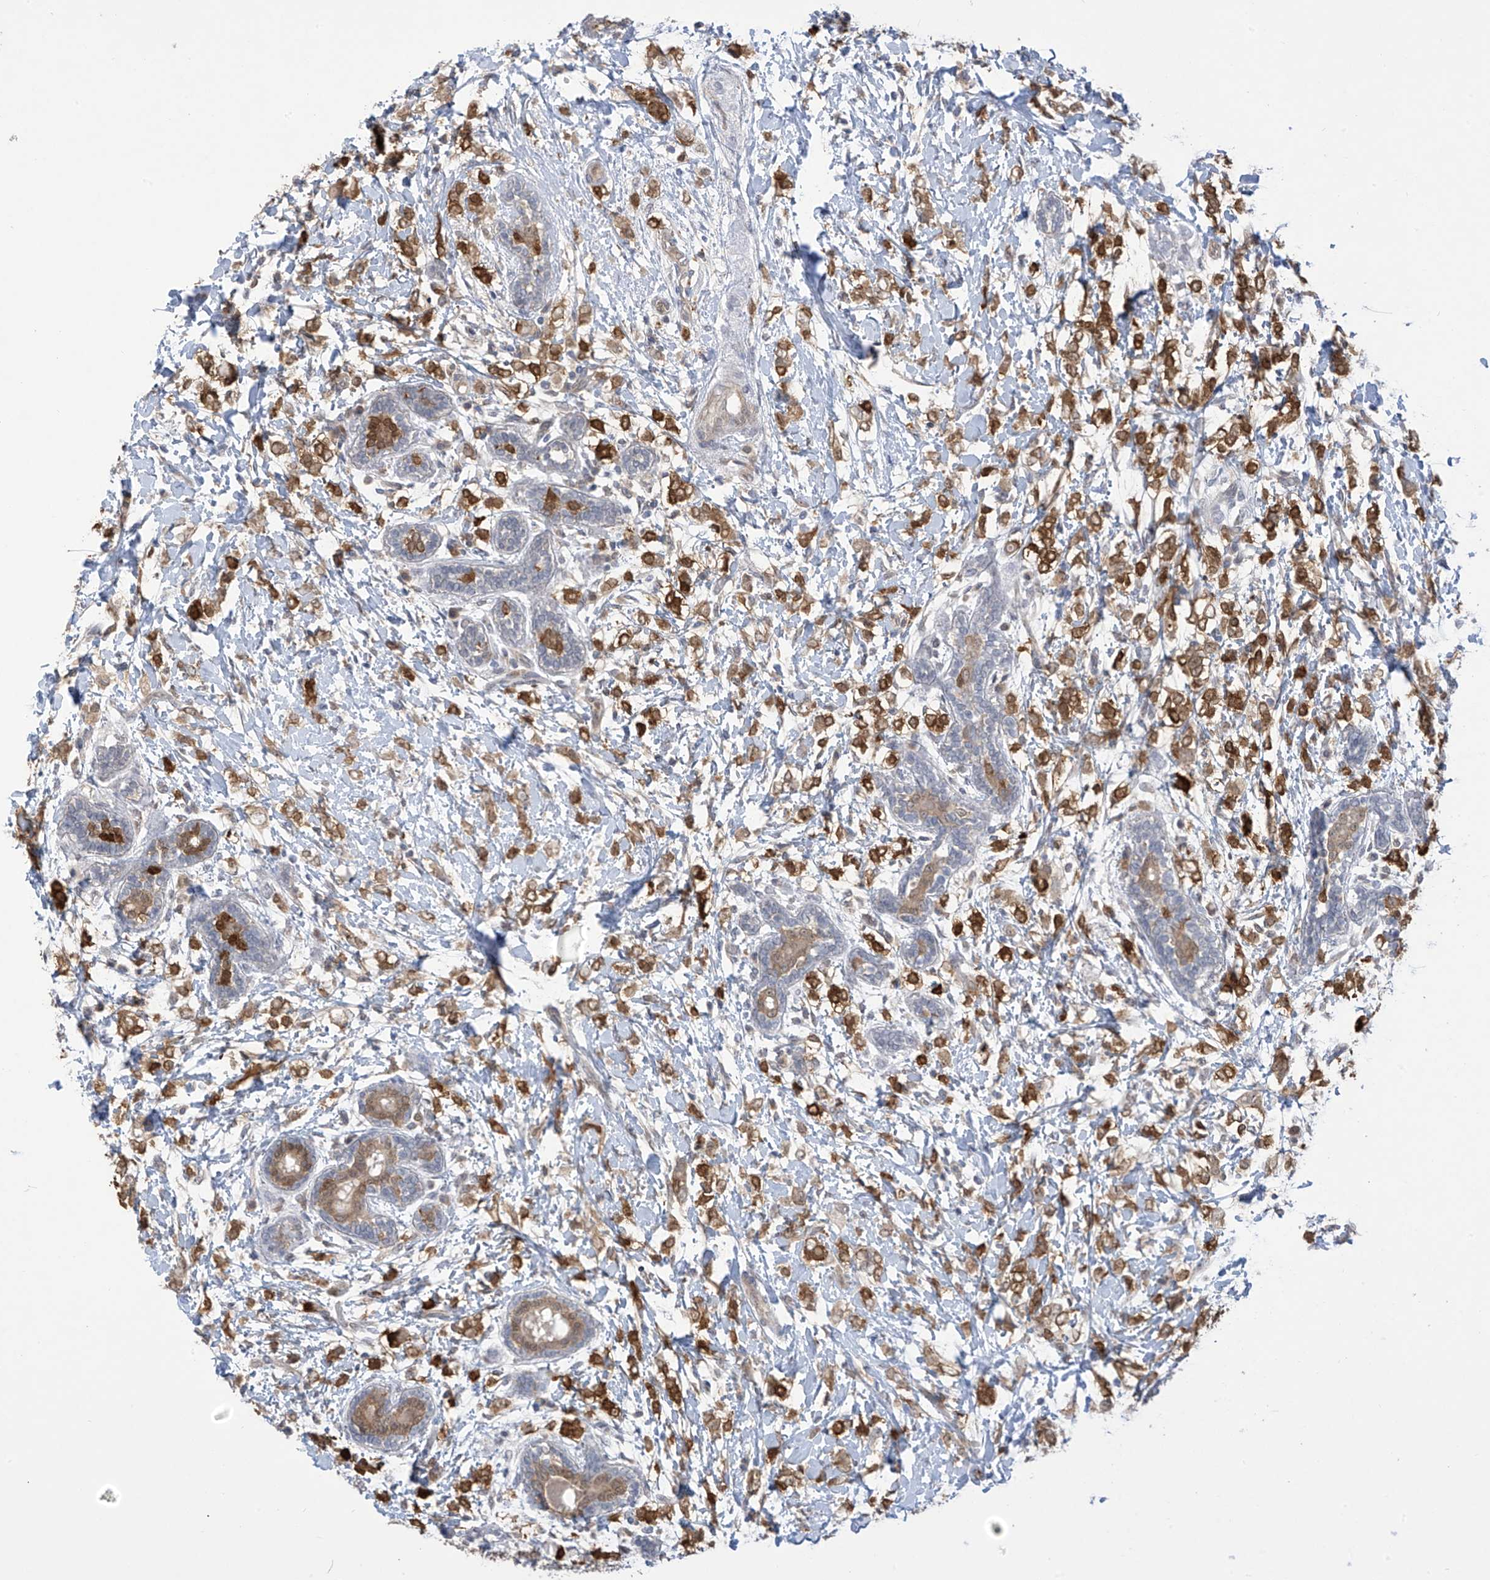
{"staining": {"intensity": "strong", "quantity": ">75%", "location": "cytoplasmic/membranous"}, "tissue": "breast cancer", "cell_type": "Tumor cells", "image_type": "cancer", "snomed": [{"axis": "morphology", "description": "Normal tissue, NOS"}, {"axis": "morphology", "description": "Lobular carcinoma"}, {"axis": "topography", "description": "Breast"}], "caption": "This micrograph demonstrates immunohistochemistry staining of human breast lobular carcinoma, with high strong cytoplasmic/membranous positivity in about >75% of tumor cells.", "gene": "IDH1", "patient": {"sex": "female", "age": 47}}